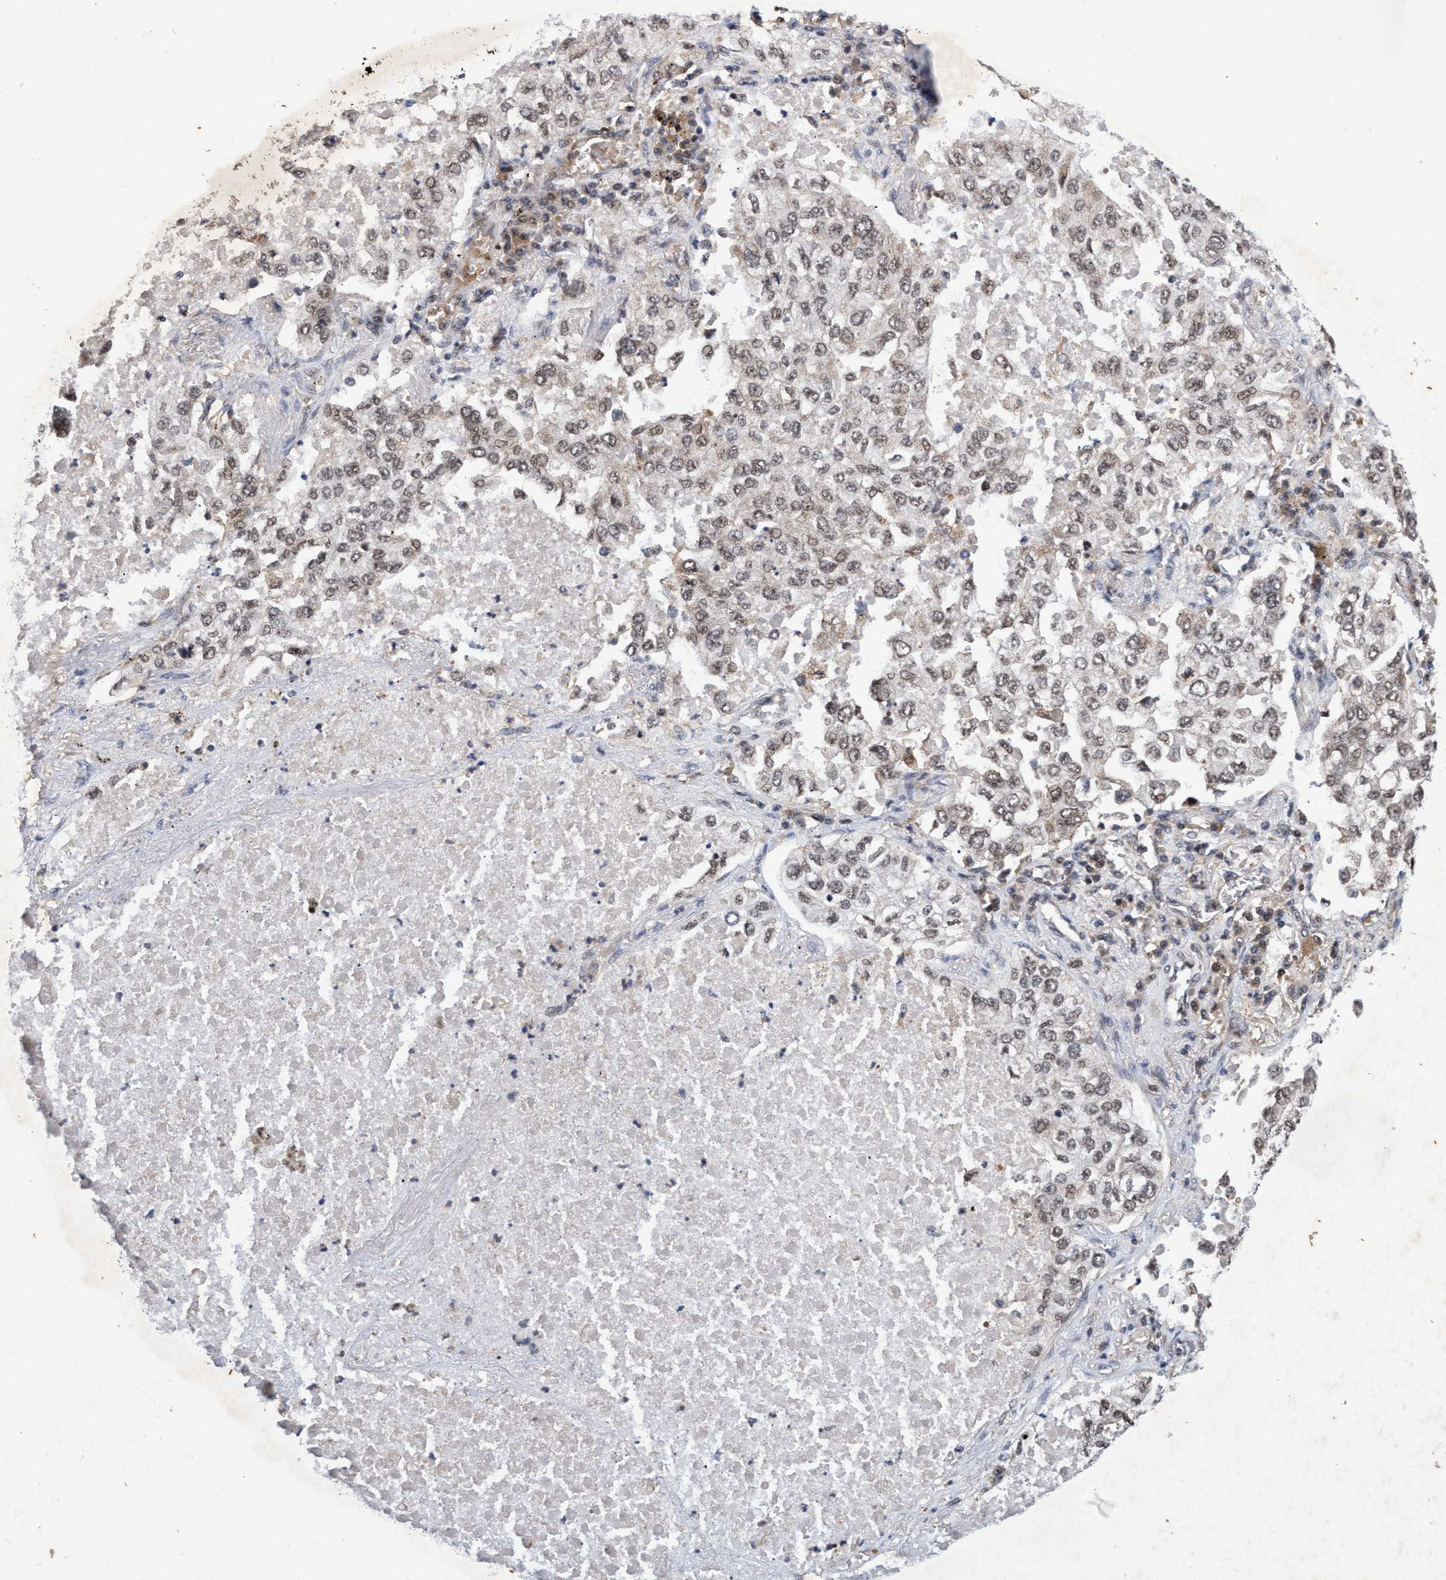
{"staining": {"intensity": "weak", "quantity": "<25%", "location": "nuclear"}, "tissue": "lung cancer", "cell_type": "Tumor cells", "image_type": "cancer", "snomed": [{"axis": "morphology", "description": "Inflammation, NOS"}, {"axis": "morphology", "description": "Adenocarcinoma, NOS"}, {"axis": "topography", "description": "Lung"}], "caption": "IHC image of neoplastic tissue: lung cancer stained with DAB (3,3'-diaminobenzidine) displays no significant protein expression in tumor cells. (Stains: DAB (3,3'-diaminobenzidine) immunohistochemistry (IHC) with hematoxylin counter stain, Microscopy: brightfield microscopy at high magnification).", "gene": "GTF2F1", "patient": {"sex": "male", "age": 63}}